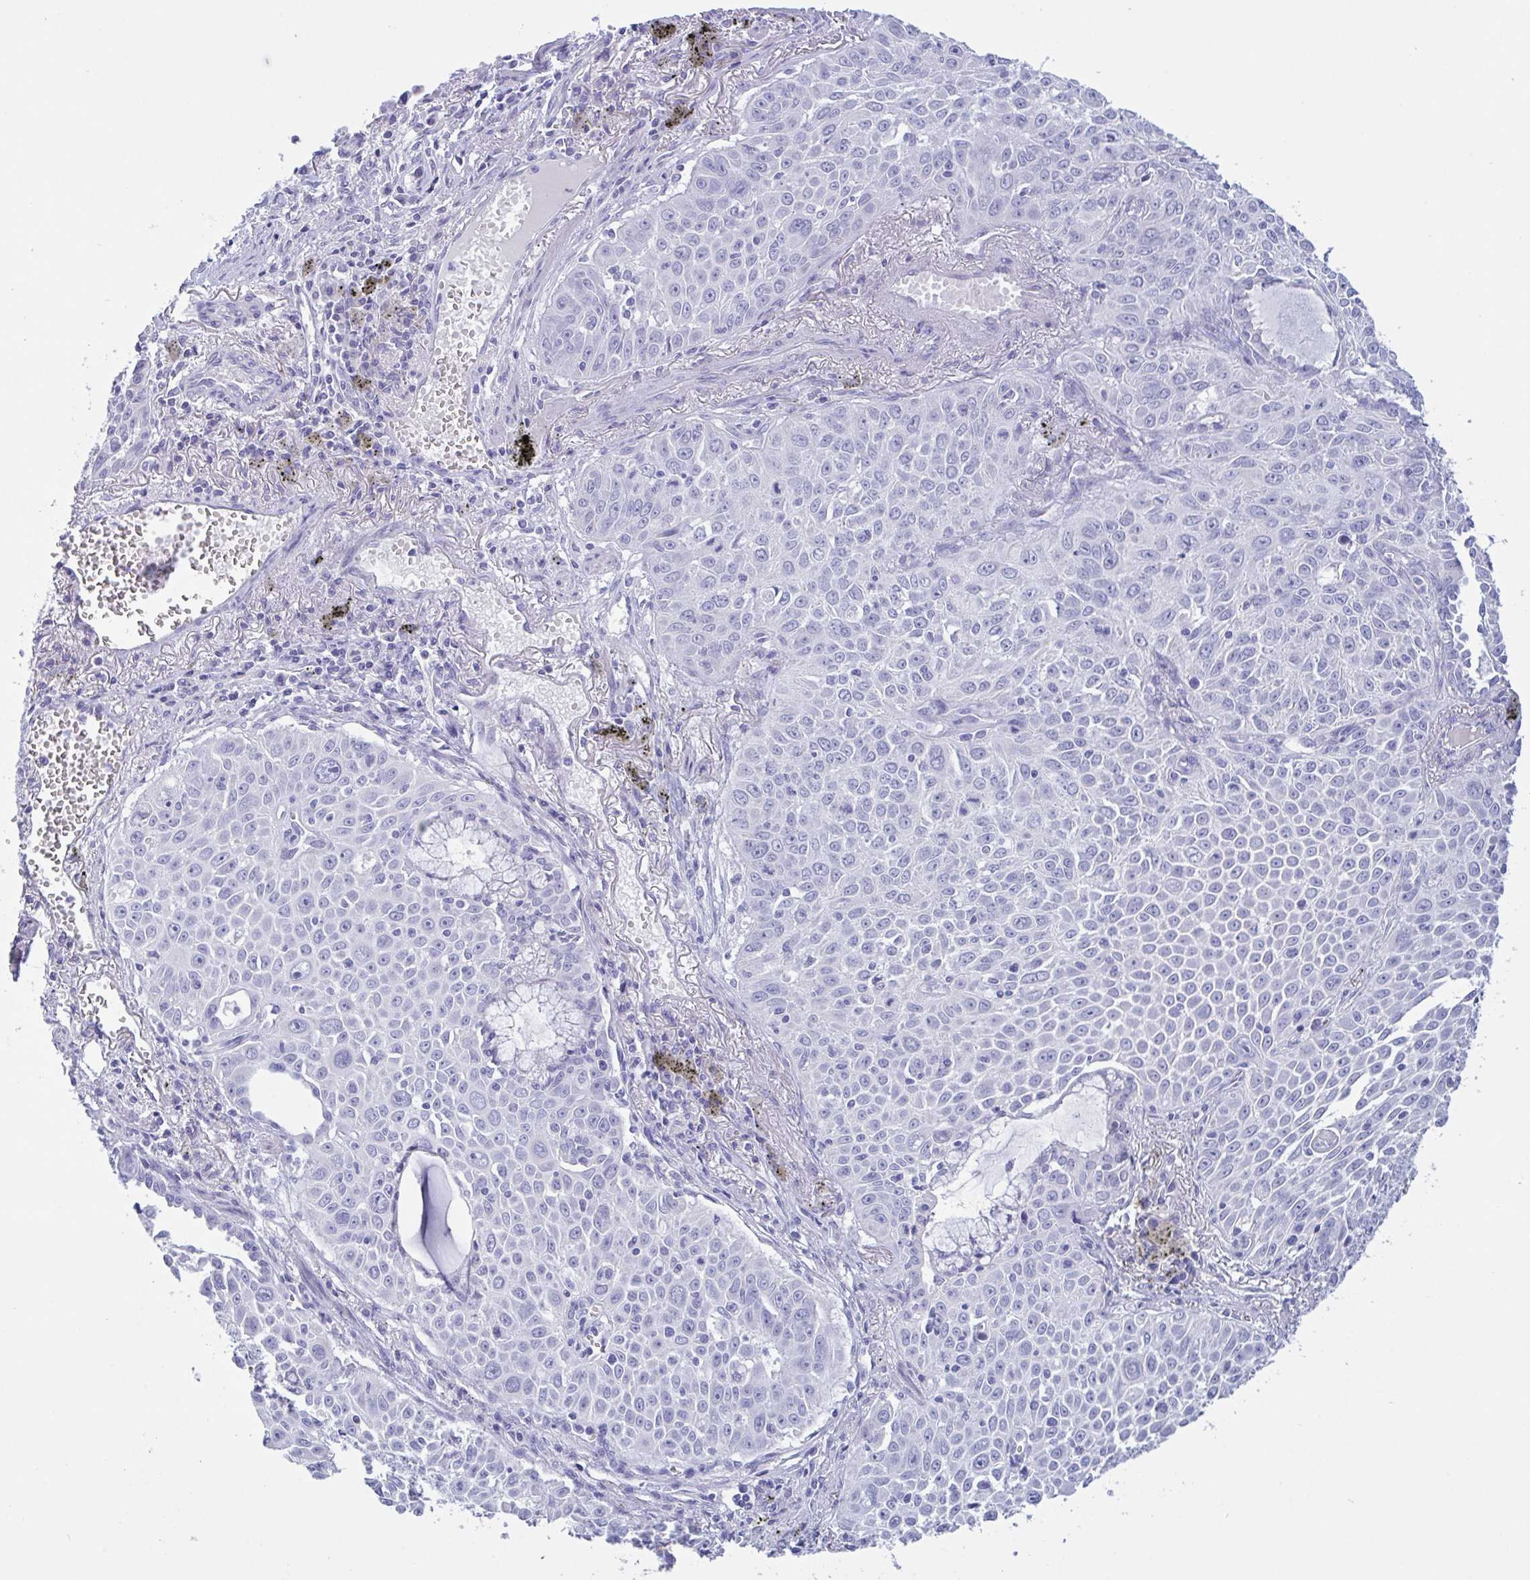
{"staining": {"intensity": "negative", "quantity": "none", "location": "none"}, "tissue": "lung cancer", "cell_type": "Tumor cells", "image_type": "cancer", "snomed": [{"axis": "morphology", "description": "Squamous cell carcinoma, NOS"}, {"axis": "morphology", "description": "Squamous cell carcinoma, metastatic, NOS"}, {"axis": "topography", "description": "Lymph node"}, {"axis": "topography", "description": "Lung"}], "caption": "High power microscopy image of an IHC image of lung squamous cell carcinoma, revealing no significant expression in tumor cells.", "gene": "OXLD1", "patient": {"sex": "female", "age": 62}}